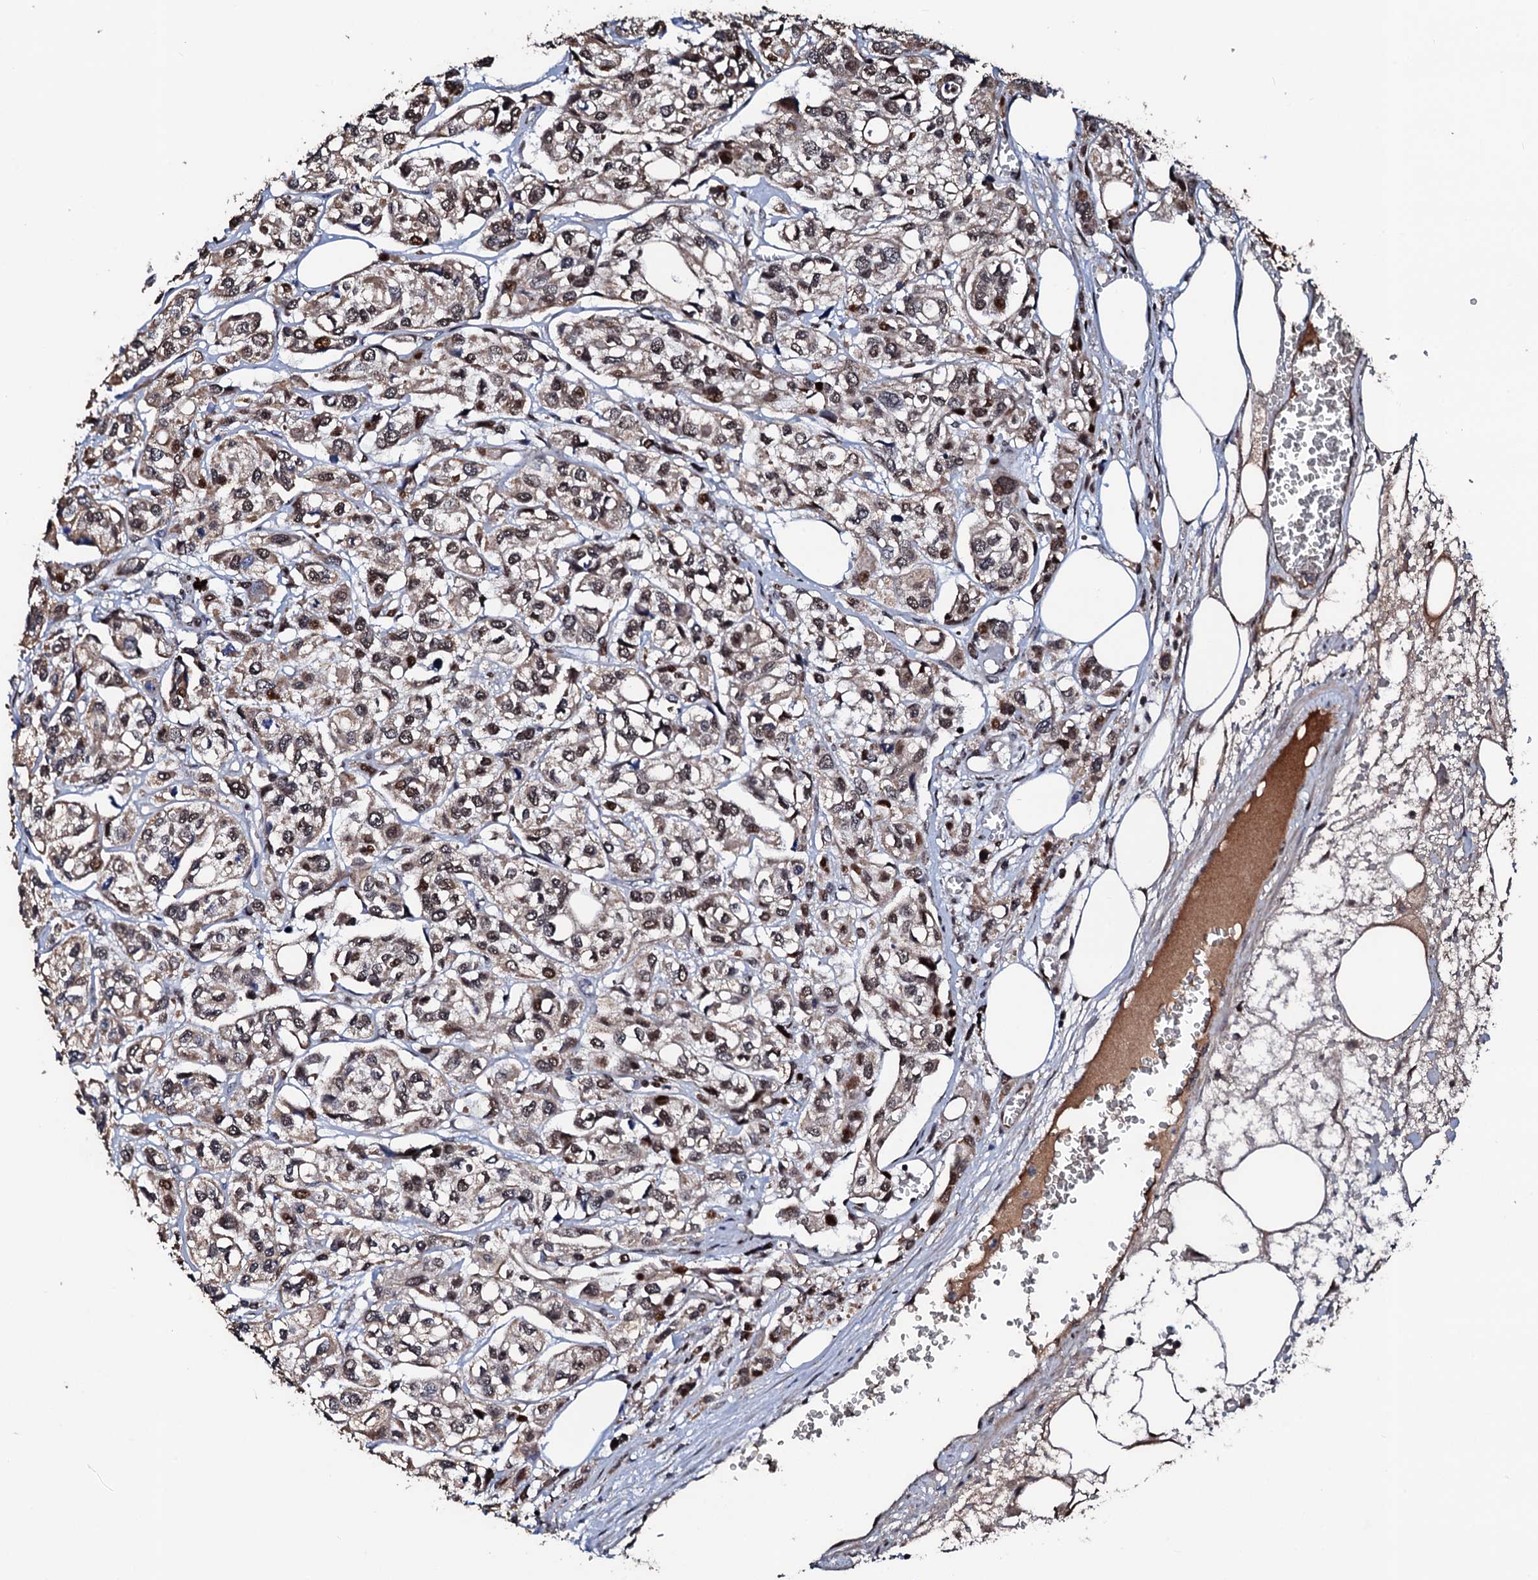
{"staining": {"intensity": "moderate", "quantity": ">75%", "location": "cytoplasmic/membranous,nuclear"}, "tissue": "urothelial cancer", "cell_type": "Tumor cells", "image_type": "cancer", "snomed": [{"axis": "morphology", "description": "Urothelial carcinoma, High grade"}, {"axis": "topography", "description": "Urinary bladder"}], "caption": "Moderate cytoplasmic/membranous and nuclear positivity is seen in approximately >75% of tumor cells in urothelial cancer.", "gene": "KIF18A", "patient": {"sex": "male", "age": 67}}